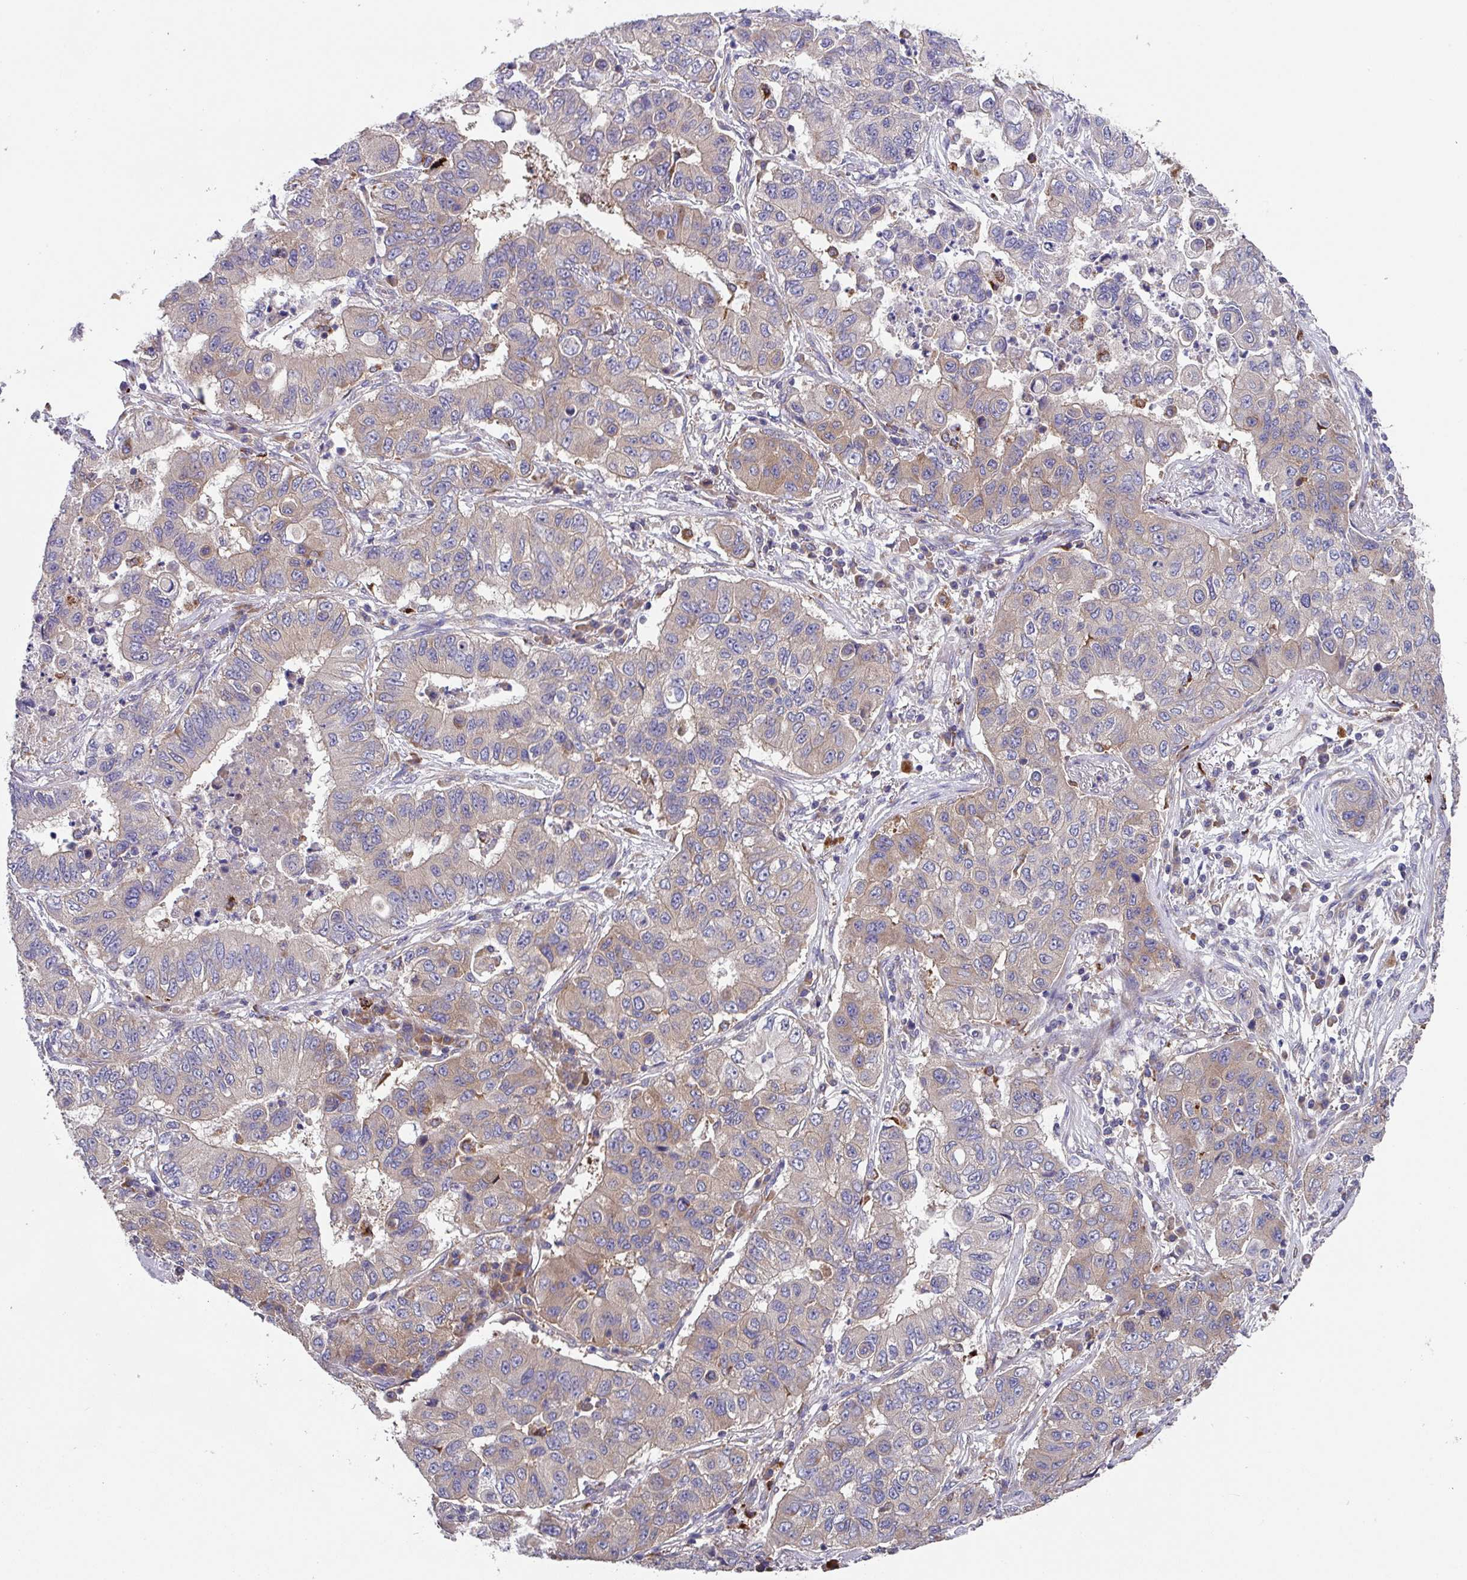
{"staining": {"intensity": "moderate", "quantity": "<25%", "location": "cytoplasmic/membranous"}, "tissue": "lung cancer", "cell_type": "Tumor cells", "image_type": "cancer", "snomed": [{"axis": "morphology", "description": "Squamous cell carcinoma, NOS"}, {"axis": "topography", "description": "Lung"}], "caption": "Protein staining of squamous cell carcinoma (lung) tissue reveals moderate cytoplasmic/membranous expression in approximately <25% of tumor cells.", "gene": "EIF4B", "patient": {"sex": "male", "age": 74}}